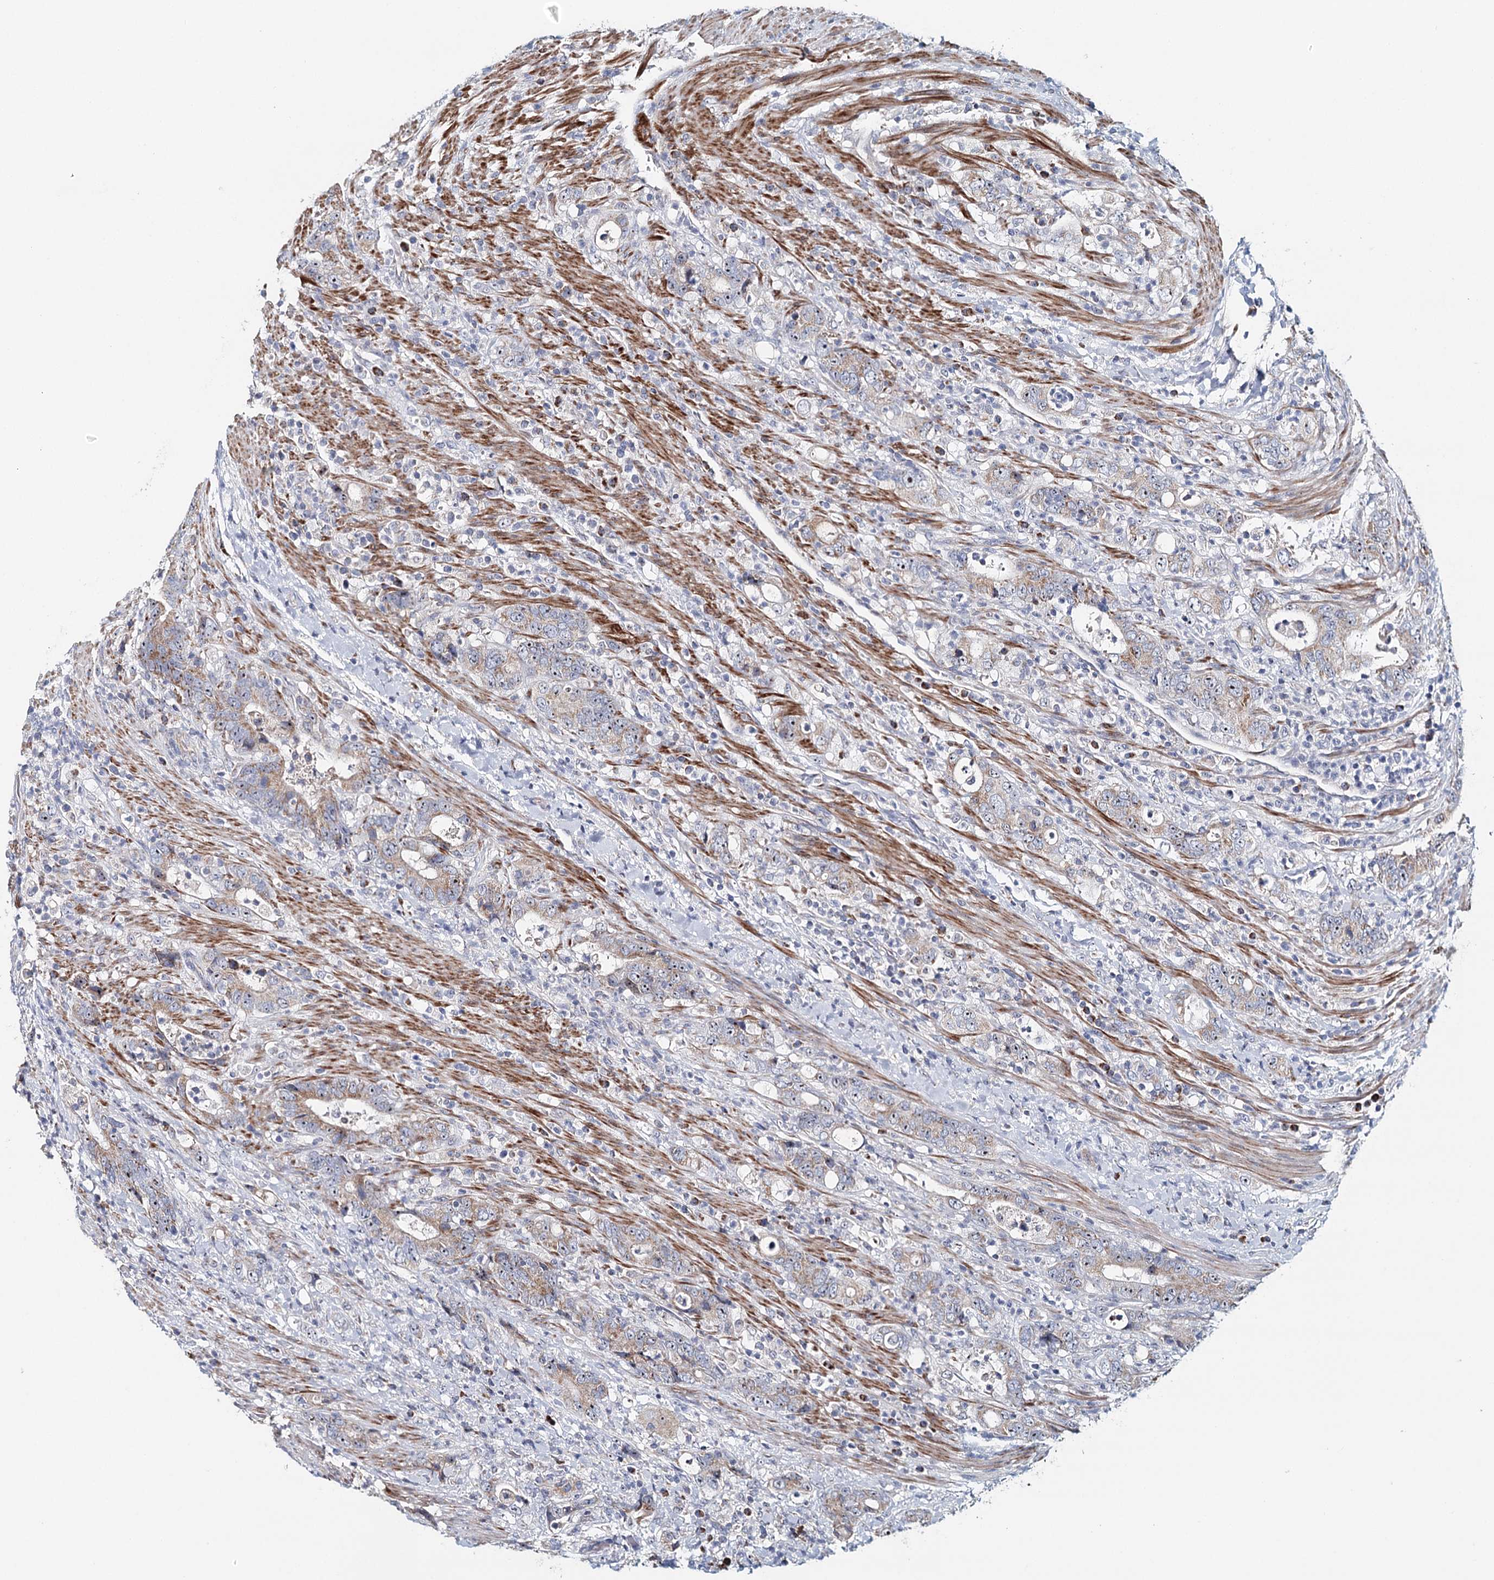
{"staining": {"intensity": "weak", "quantity": "25%-75%", "location": "cytoplasmic/membranous,nuclear"}, "tissue": "colorectal cancer", "cell_type": "Tumor cells", "image_type": "cancer", "snomed": [{"axis": "morphology", "description": "Adenocarcinoma, NOS"}, {"axis": "topography", "description": "Colon"}], "caption": "A brown stain labels weak cytoplasmic/membranous and nuclear expression of a protein in colorectal adenocarcinoma tumor cells.", "gene": "RBM43", "patient": {"sex": "female", "age": 75}}